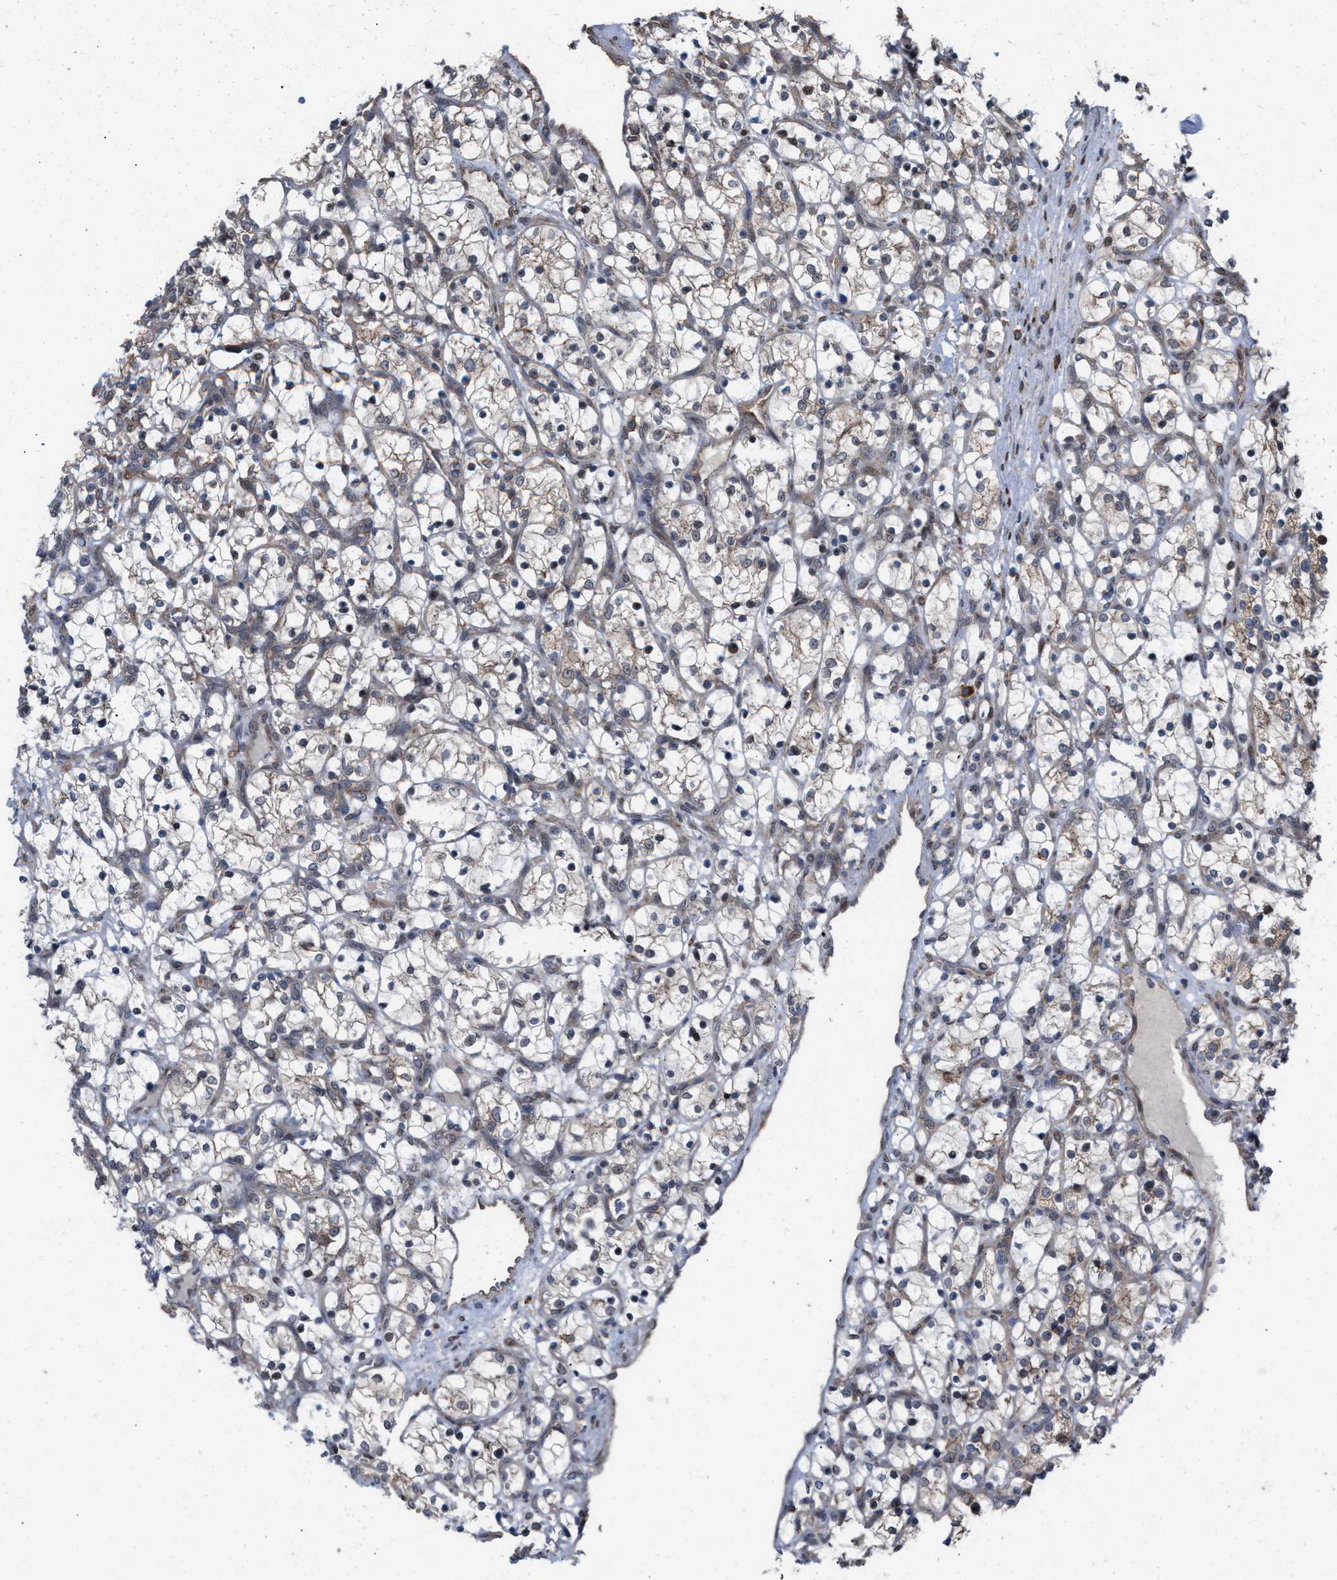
{"staining": {"intensity": "moderate", "quantity": "25%-75%", "location": "cytoplasmic/membranous"}, "tissue": "renal cancer", "cell_type": "Tumor cells", "image_type": "cancer", "snomed": [{"axis": "morphology", "description": "Adenocarcinoma, NOS"}, {"axis": "topography", "description": "Kidney"}], "caption": "This is an image of immunohistochemistry (IHC) staining of renal adenocarcinoma, which shows moderate staining in the cytoplasmic/membranous of tumor cells.", "gene": "TP53BP2", "patient": {"sex": "female", "age": 69}}